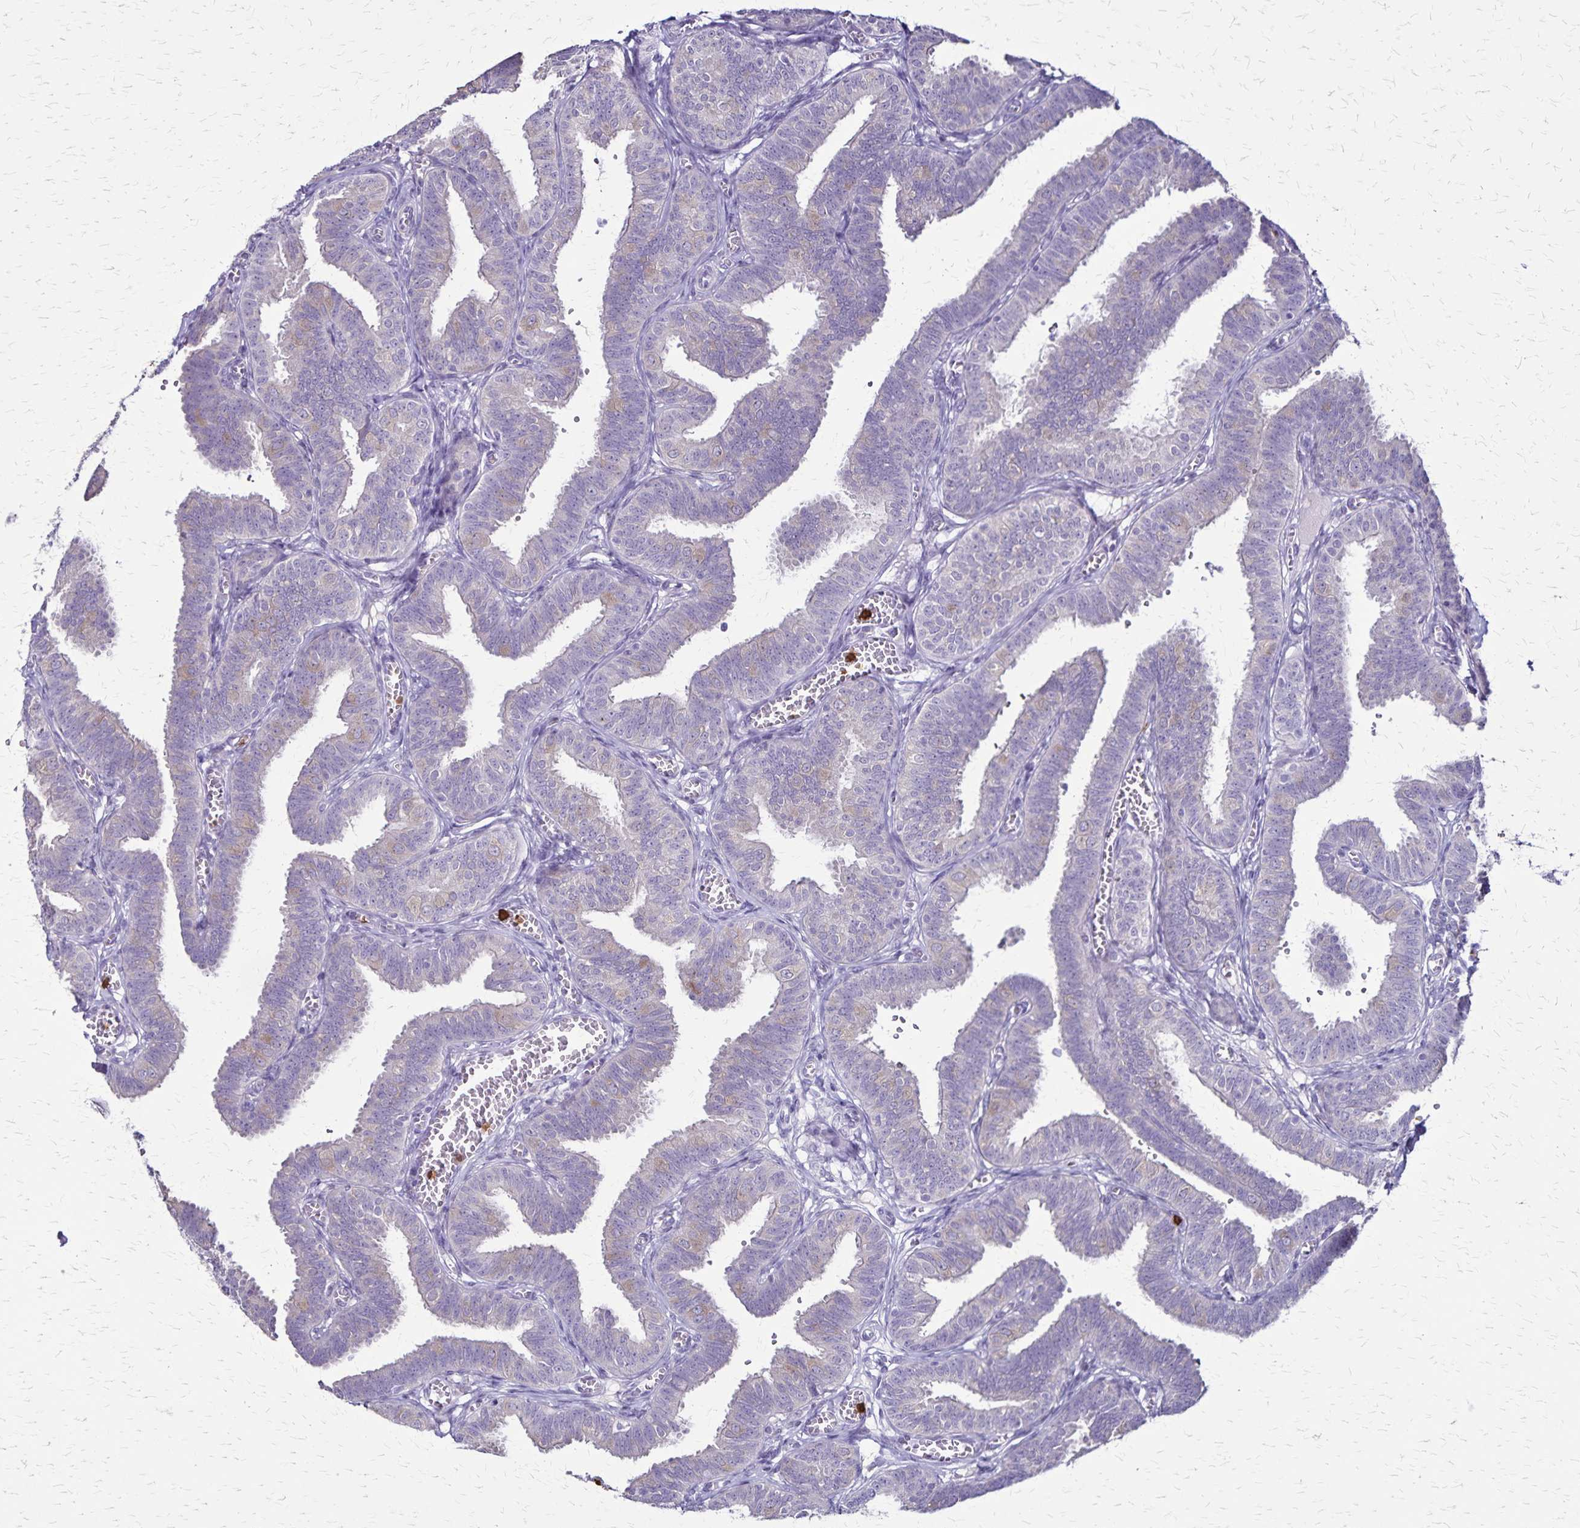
{"staining": {"intensity": "negative", "quantity": "none", "location": "none"}, "tissue": "fallopian tube", "cell_type": "Glandular cells", "image_type": "normal", "snomed": [{"axis": "morphology", "description": "Normal tissue, NOS"}, {"axis": "topography", "description": "Fallopian tube"}], "caption": "DAB (3,3'-diaminobenzidine) immunohistochemical staining of unremarkable fallopian tube reveals no significant staining in glandular cells.", "gene": "ULBP3", "patient": {"sex": "female", "age": 25}}